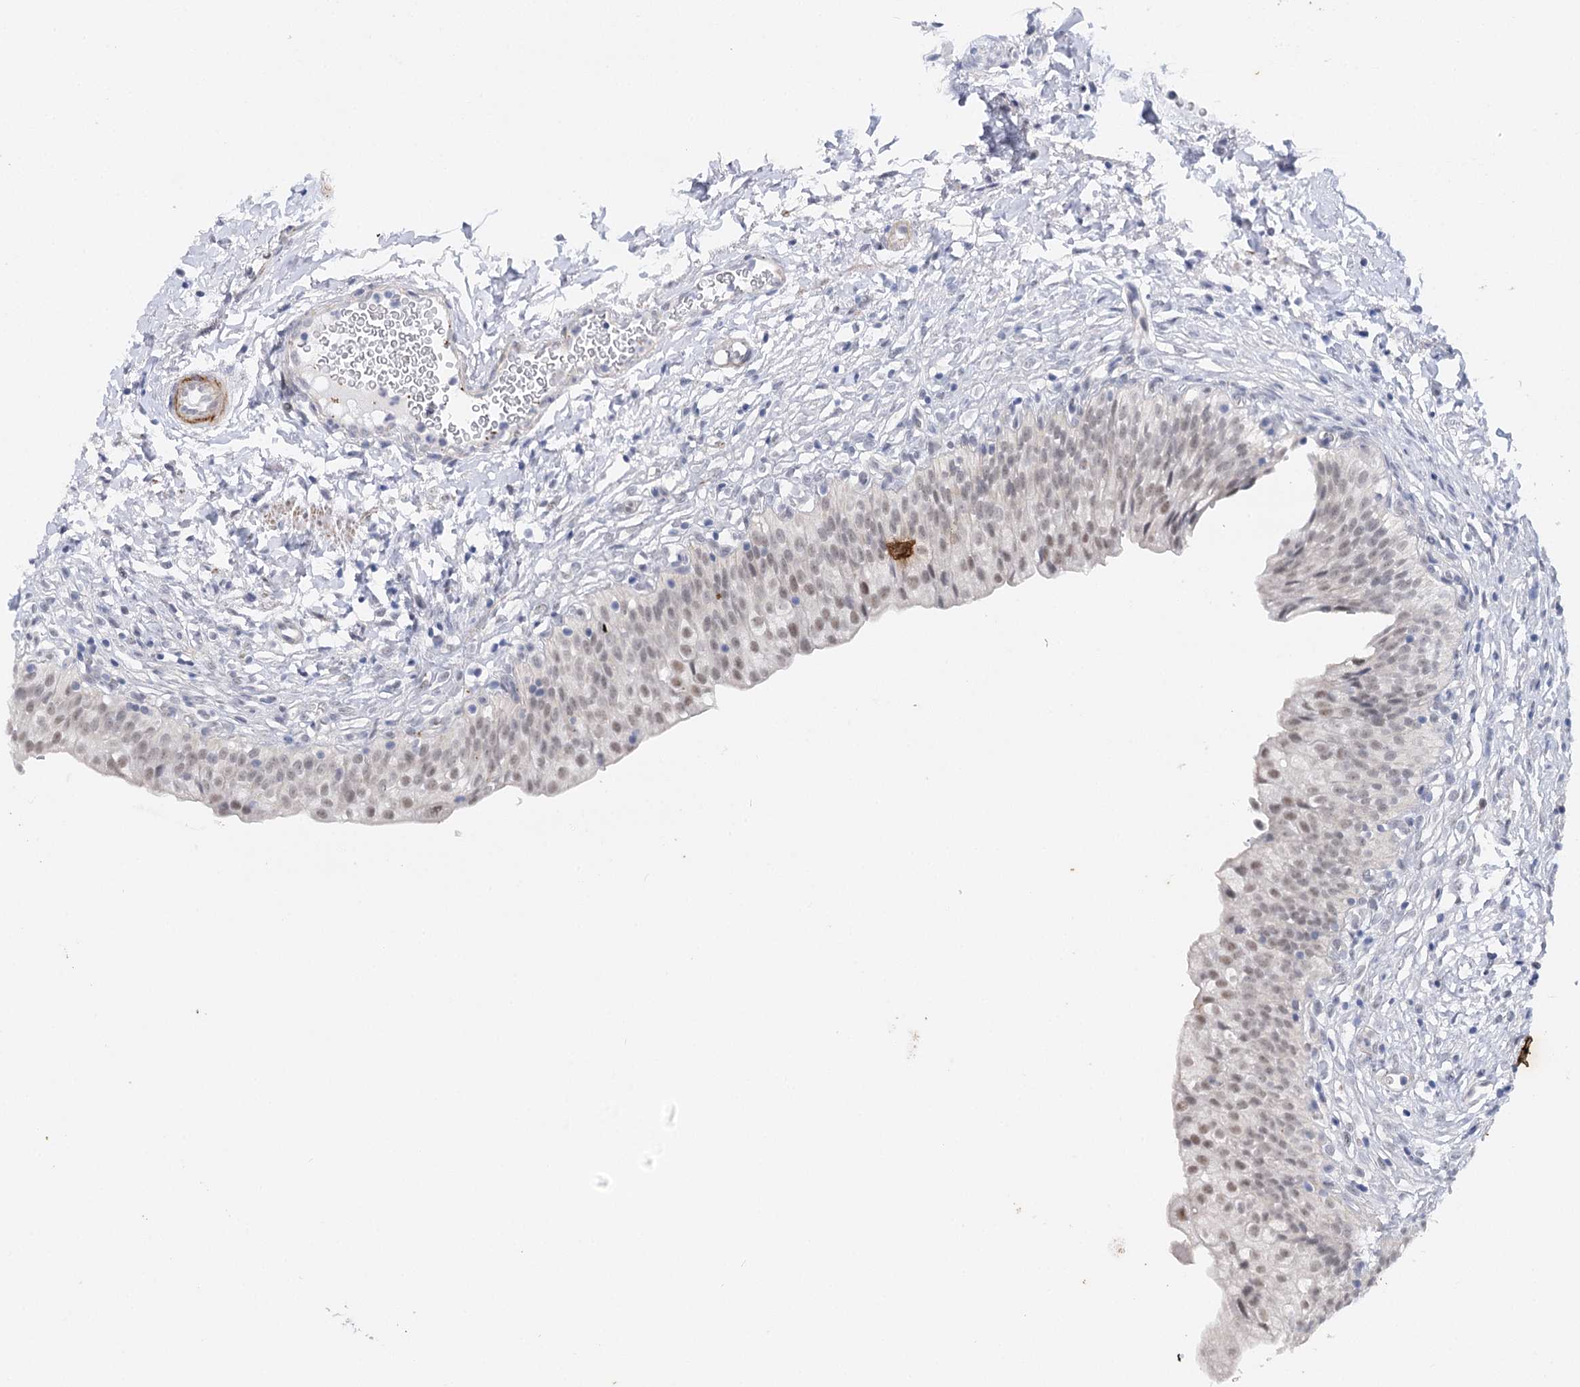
{"staining": {"intensity": "moderate", "quantity": "<25%", "location": "nuclear"}, "tissue": "urinary bladder", "cell_type": "Urothelial cells", "image_type": "normal", "snomed": [{"axis": "morphology", "description": "Normal tissue, NOS"}, {"axis": "topography", "description": "Urinary bladder"}], "caption": "Moderate nuclear expression for a protein is appreciated in approximately <25% of urothelial cells of benign urinary bladder using immunohistochemistry.", "gene": "AGXT2", "patient": {"sex": "male", "age": 55}}